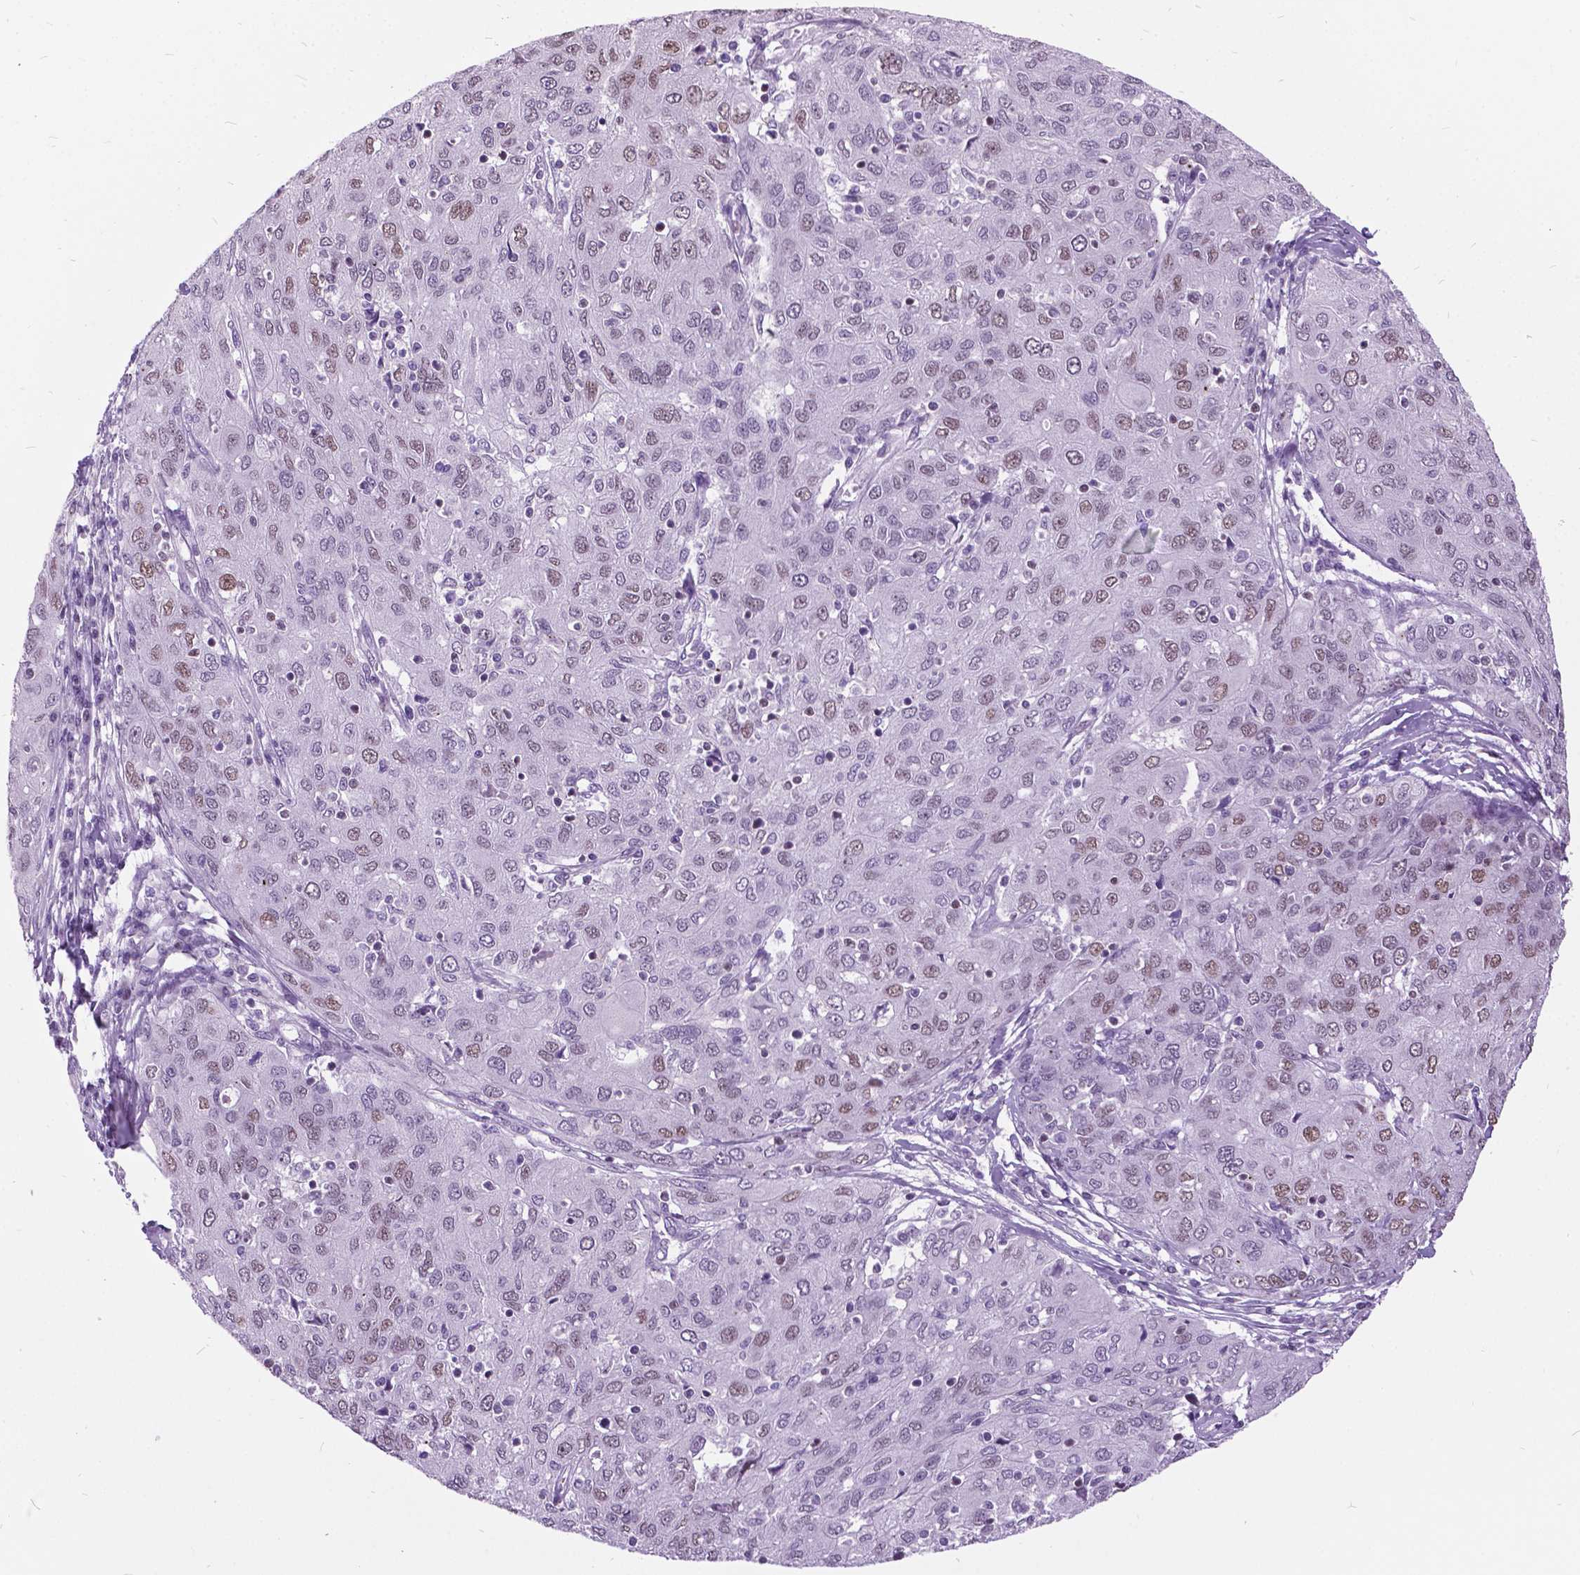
{"staining": {"intensity": "weak", "quantity": "<25%", "location": "nuclear"}, "tissue": "ovarian cancer", "cell_type": "Tumor cells", "image_type": "cancer", "snomed": [{"axis": "morphology", "description": "Carcinoma, endometroid"}, {"axis": "topography", "description": "Ovary"}], "caption": "High power microscopy histopathology image of an IHC micrograph of ovarian cancer (endometroid carcinoma), revealing no significant expression in tumor cells. The staining is performed using DAB brown chromogen with nuclei counter-stained in using hematoxylin.", "gene": "DPF3", "patient": {"sex": "female", "age": 50}}